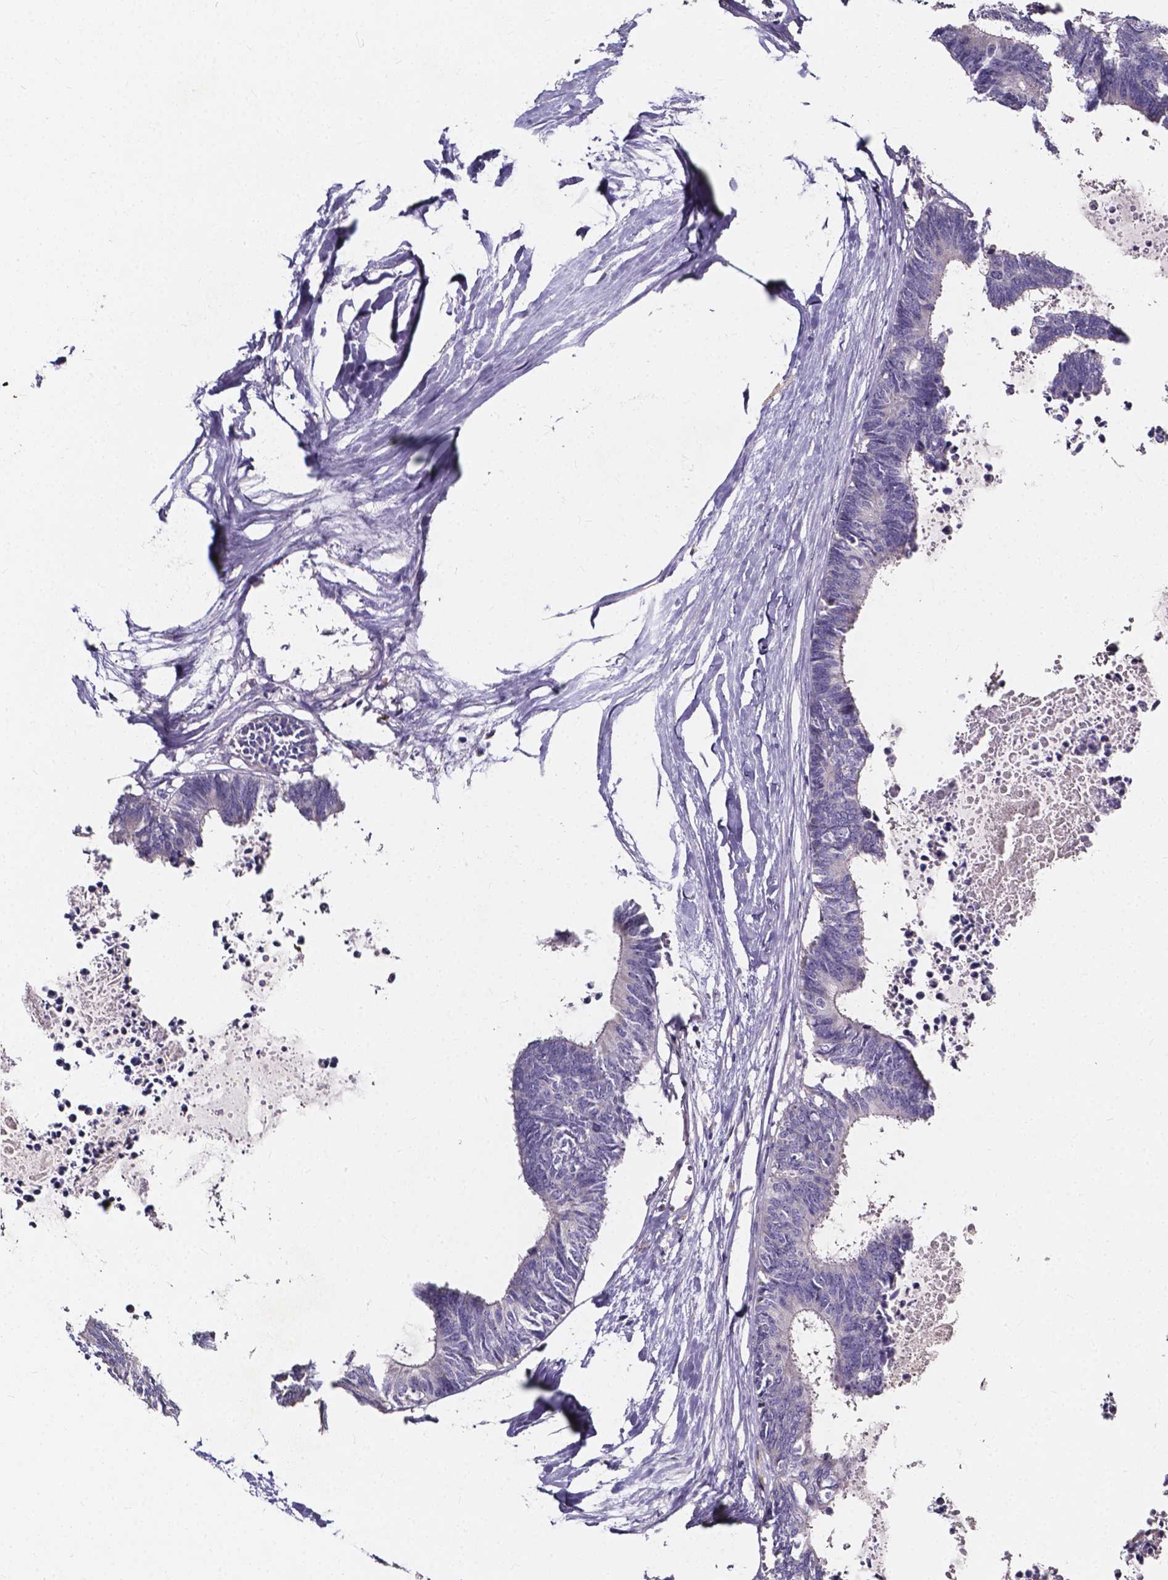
{"staining": {"intensity": "negative", "quantity": "none", "location": "none"}, "tissue": "colorectal cancer", "cell_type": "Tumor cells", "image_type": "cancer", "snomed": [{"axis": "morphology", "description": "Adenocarcinoma, NOS"}, {"axis": "topography", "description": "Colon"}, {"axis": "topography", "description": "Rectum"}], "caption": "Immunohistochemical staining of human adenocarcinoma (colorectal) reveals no significant positivity in tumor cells.", "gene": "THEMIS", "patient": {"sex": "male", "age": 57}}